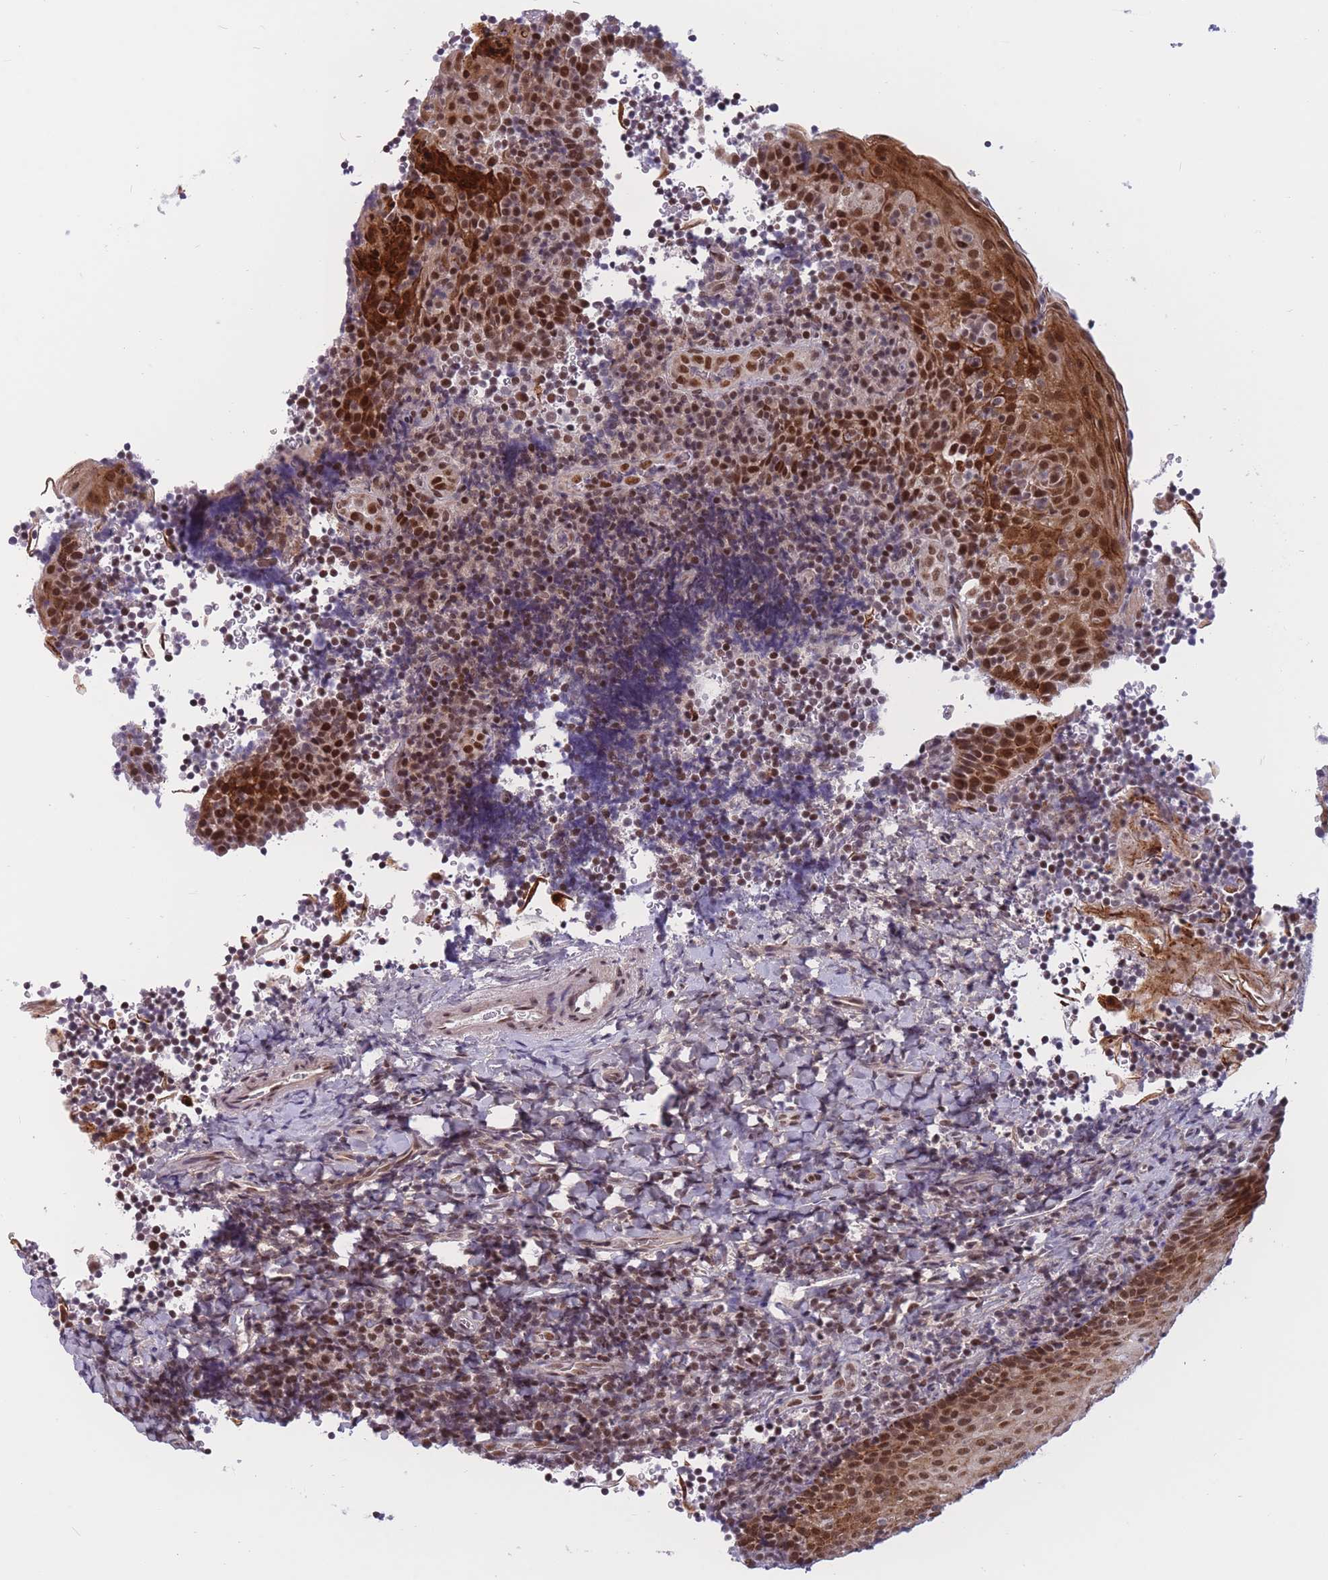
{"staining": {"intensity": "weak", "quantity": "<25%", "location": "nuclear"}, "tissue": "tonsil", "cell_type": "Germinal center cells", "image_type": "normal", "snomed": [{"axis": "morphology", "description": "Normal tissue, NOS"}, {"axis": "topography", "description": "Tonsil"}], "caption": "Germinal center cells are negative for protein expression in normal human tonsil. (IHC, brightfield microscopy, high magnification).", "gene": "BCL9L", "patient": {"sex": "male", "age": 27}}